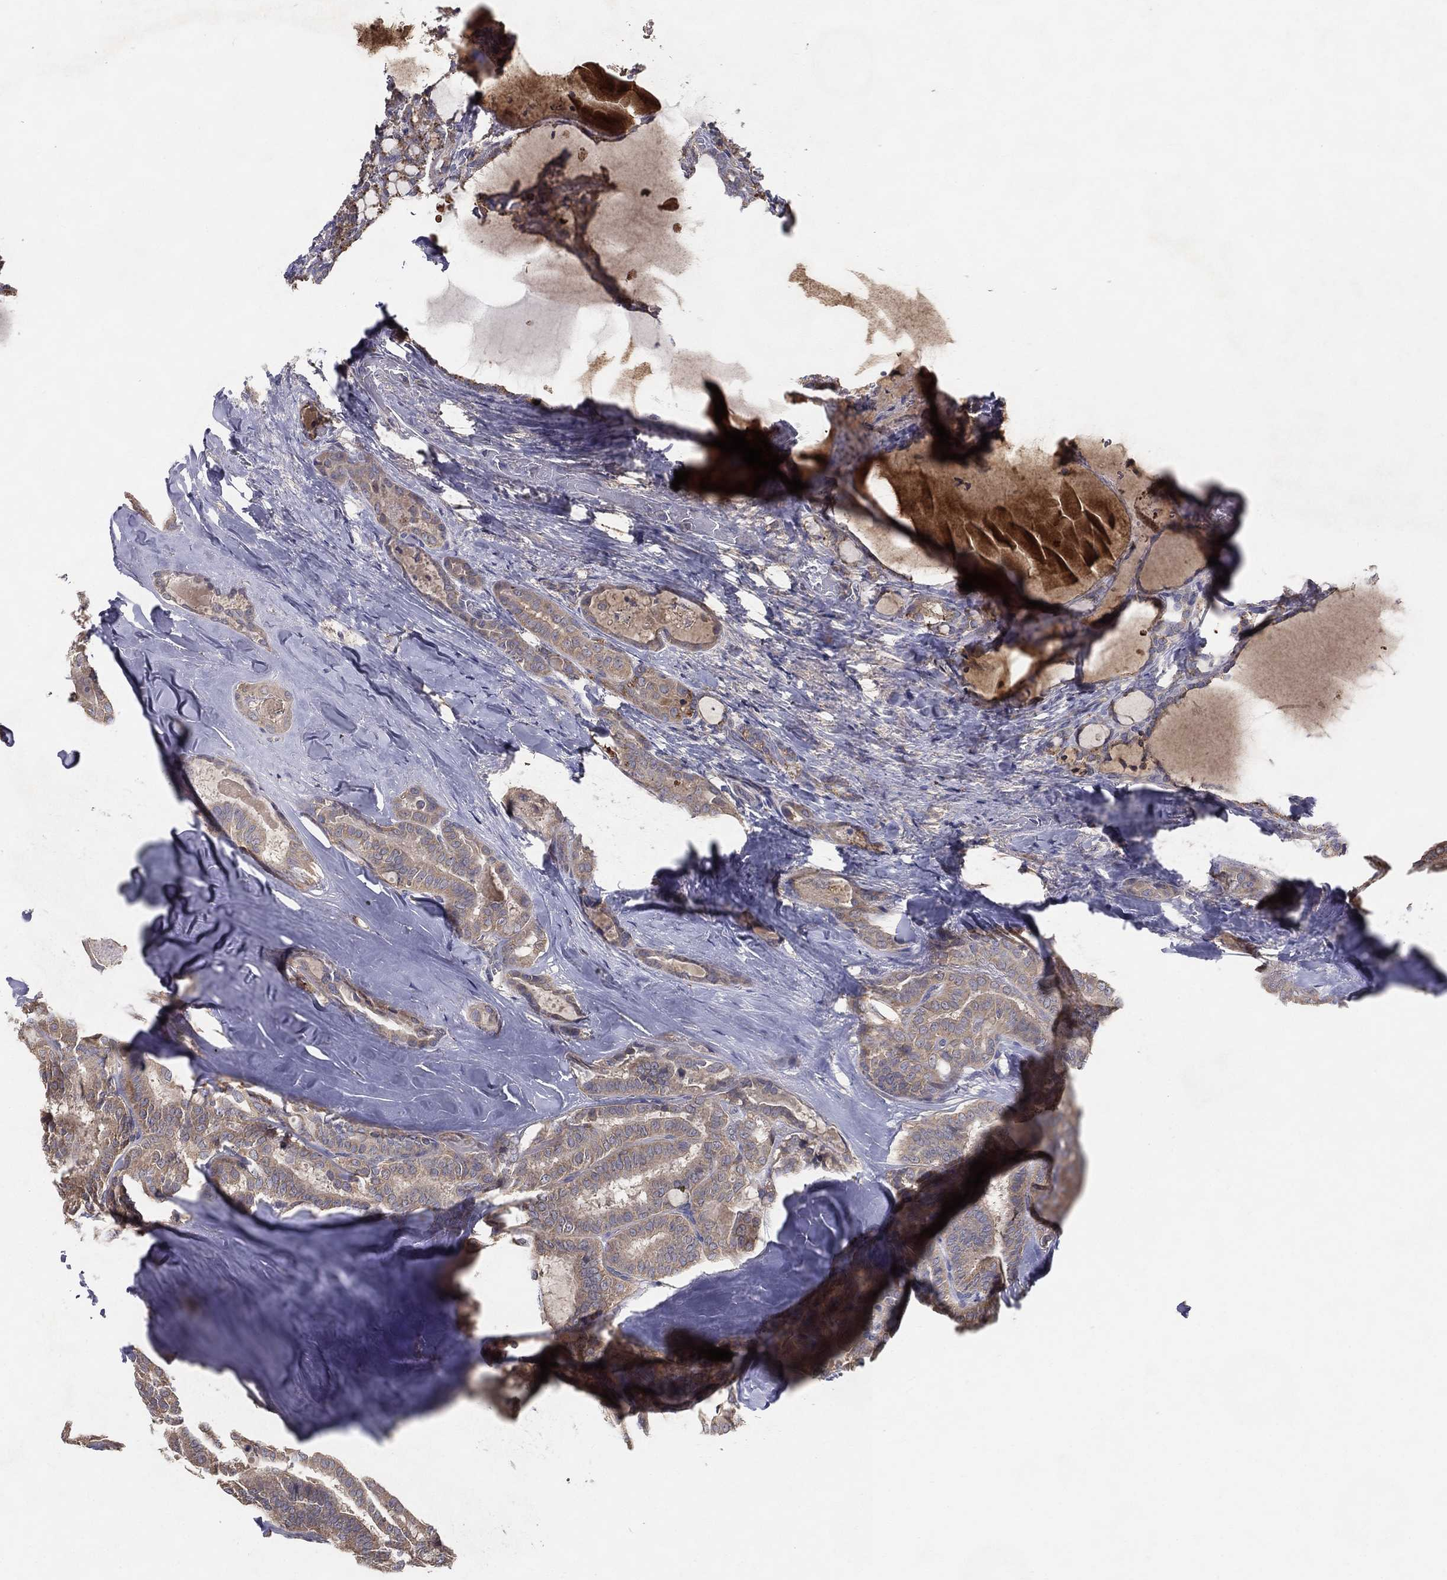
{"staining": {"intensity": "weak", "quantity": ">75%", "location": "cytoplasmic/membranous"}, "tissue": "thyroid cancer", "cell_type": "Tumor cells", "image_type": "cancer", "snomed": [{"axis": "morphology", "description": "Papillary adenocarcinoma, NOS"}, {"axis": "topography", "description": "Thyroid gland"}], "caption": "Protein staining of thyroid papillary adenocarcinoma tissue shows weak cytoplasmic/membranous positivity in about >75% of tumor cells.", "gene": "MT-ND1", "patient": {"sex": "female", "age": 39}}